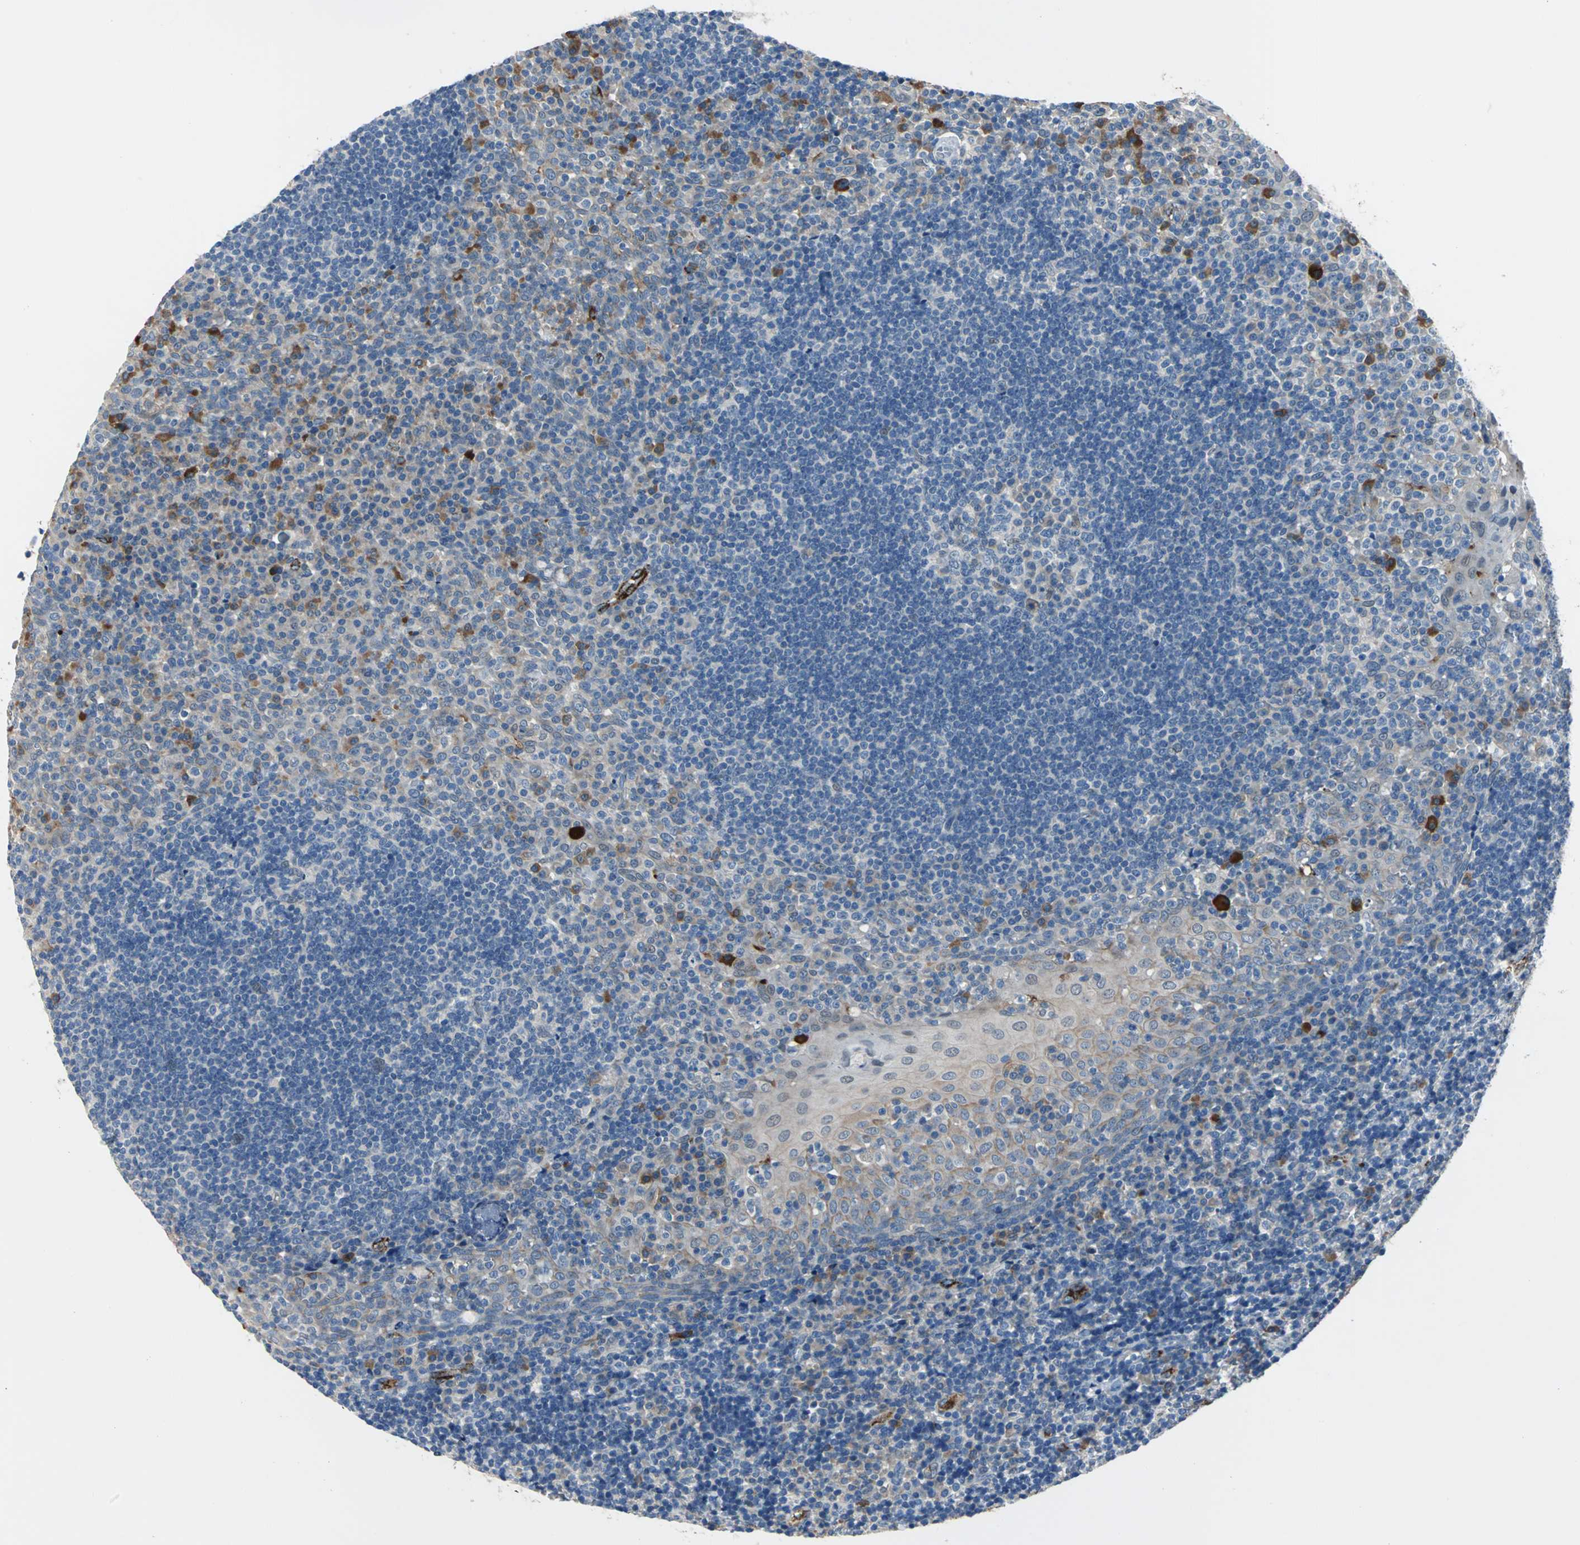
{"staining": {"intensity": "negative", "quantity": "none", "location": "none"}, "tissue": "tonsil", "cell_type": "Germinal center cells", "image_type": "normal", "snomed": [{"axis": "morphology", "description": "Normal tissue, NOS"}, {"axis": "topography", "description": "Tonsil"}], "caption": "Human tonsil stained for a protein using immunohistochemistry reveals no expression in germinal center cells.", "gene": "SELP", "patient": {"sex": "female", "age": 40}}